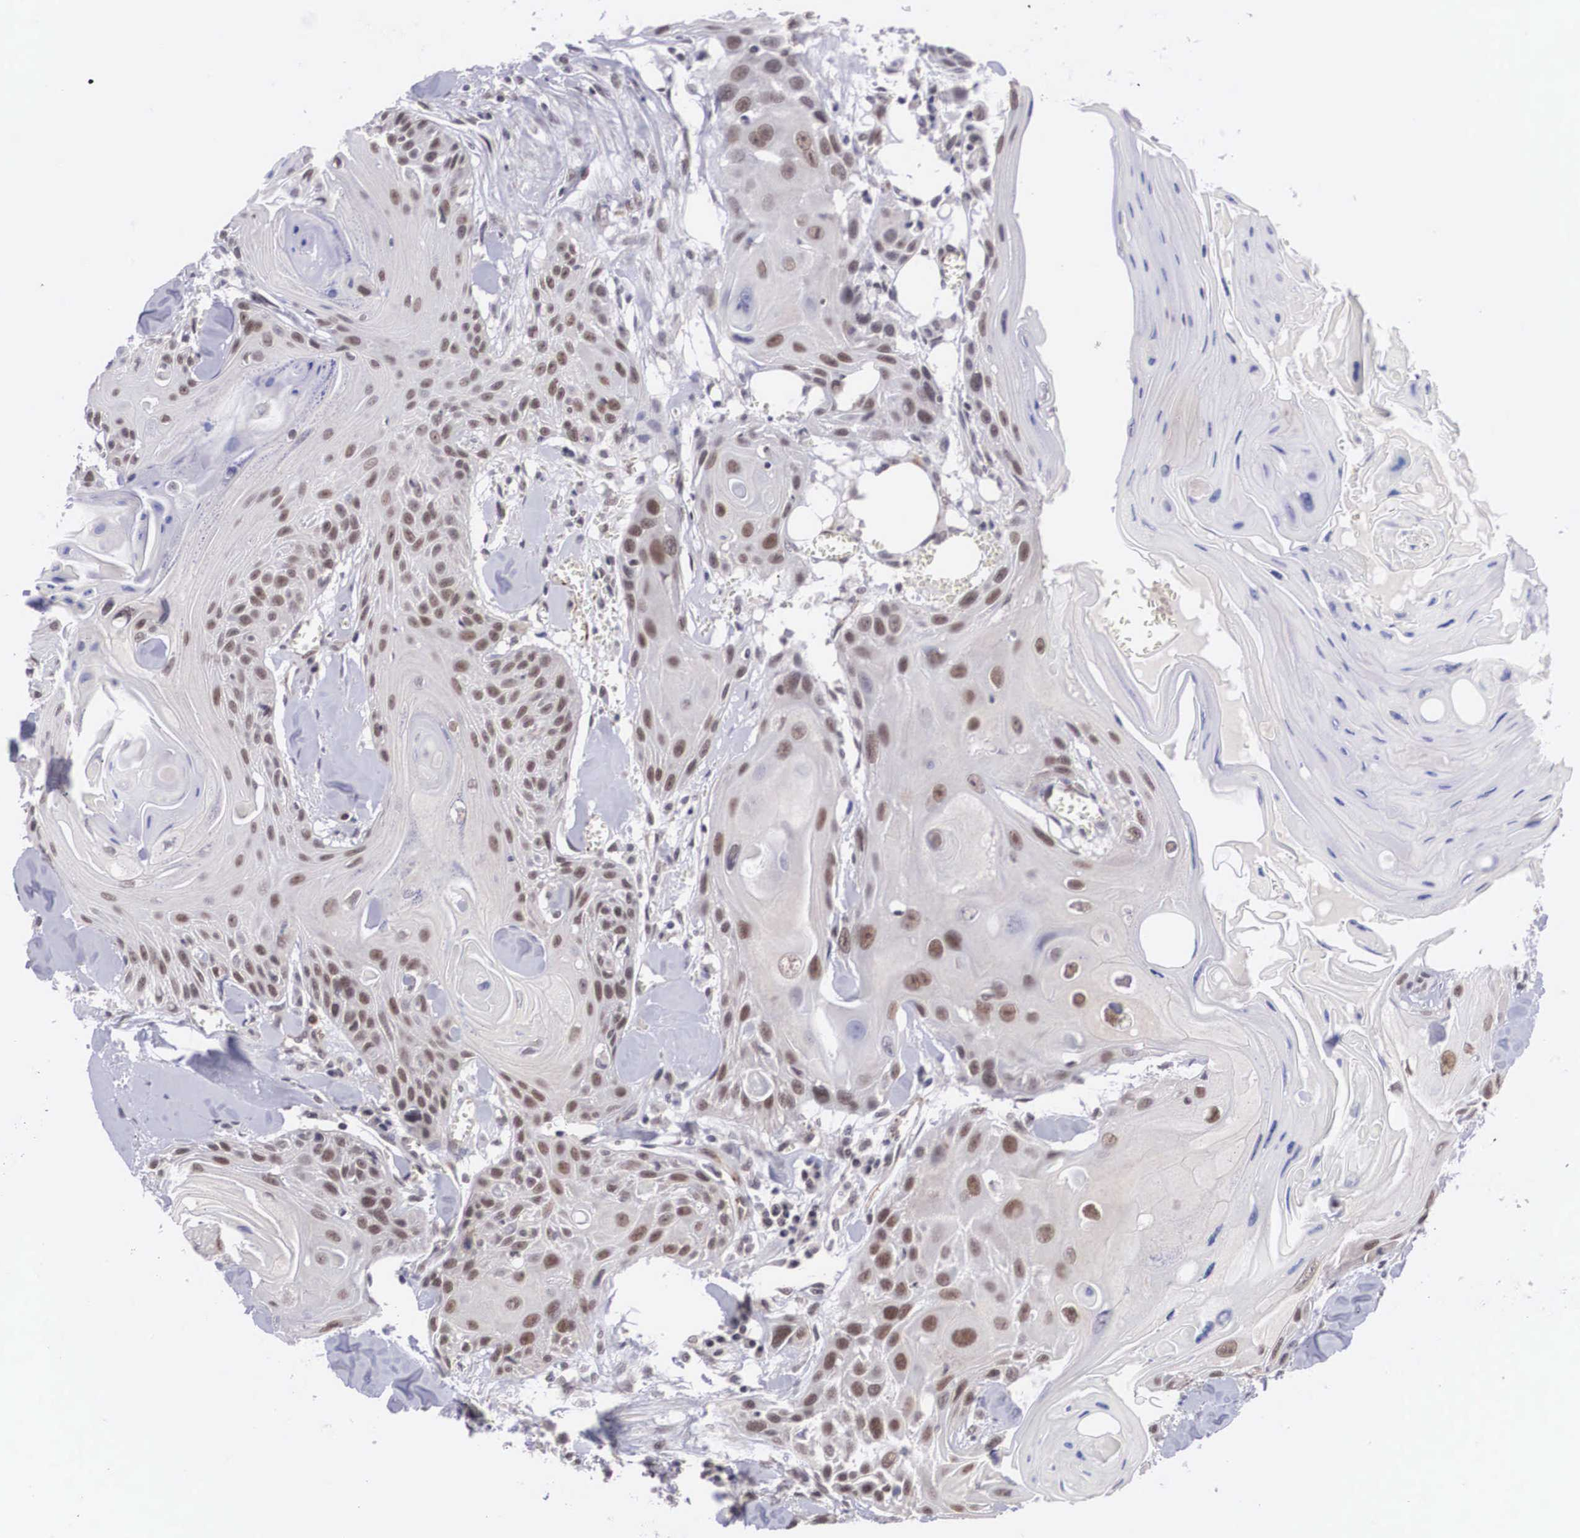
{"staining": {"intensity": "moderate", "quantity": ">75%", "location": "nuclear"}, "tissue": "head and neck cancer", "cell_type": "Tumor cells", "image_type": "cancer", "snomed": [{"axis": "morphology", "description": "Squamous cell carcinoma, NOS"}, {"axis": "morphology", "description": "Squamous cell carcinoma, metastatic, NOS"}, {"axis": "topography", "description": "Lymph node"}, {"axis": "topography", "description": "Salivary gland"}, {"axis": "topography", "description": "Head-Neck"}], "caption": "Human head and neck cancer (squamous cell carcinoma) stained for a protein (brown) exhibits moderate nuclear positive staining in approximately >75% of tumor cells.", "gene": "MORC2", "patient": {"sex": "female", "age": 74}}